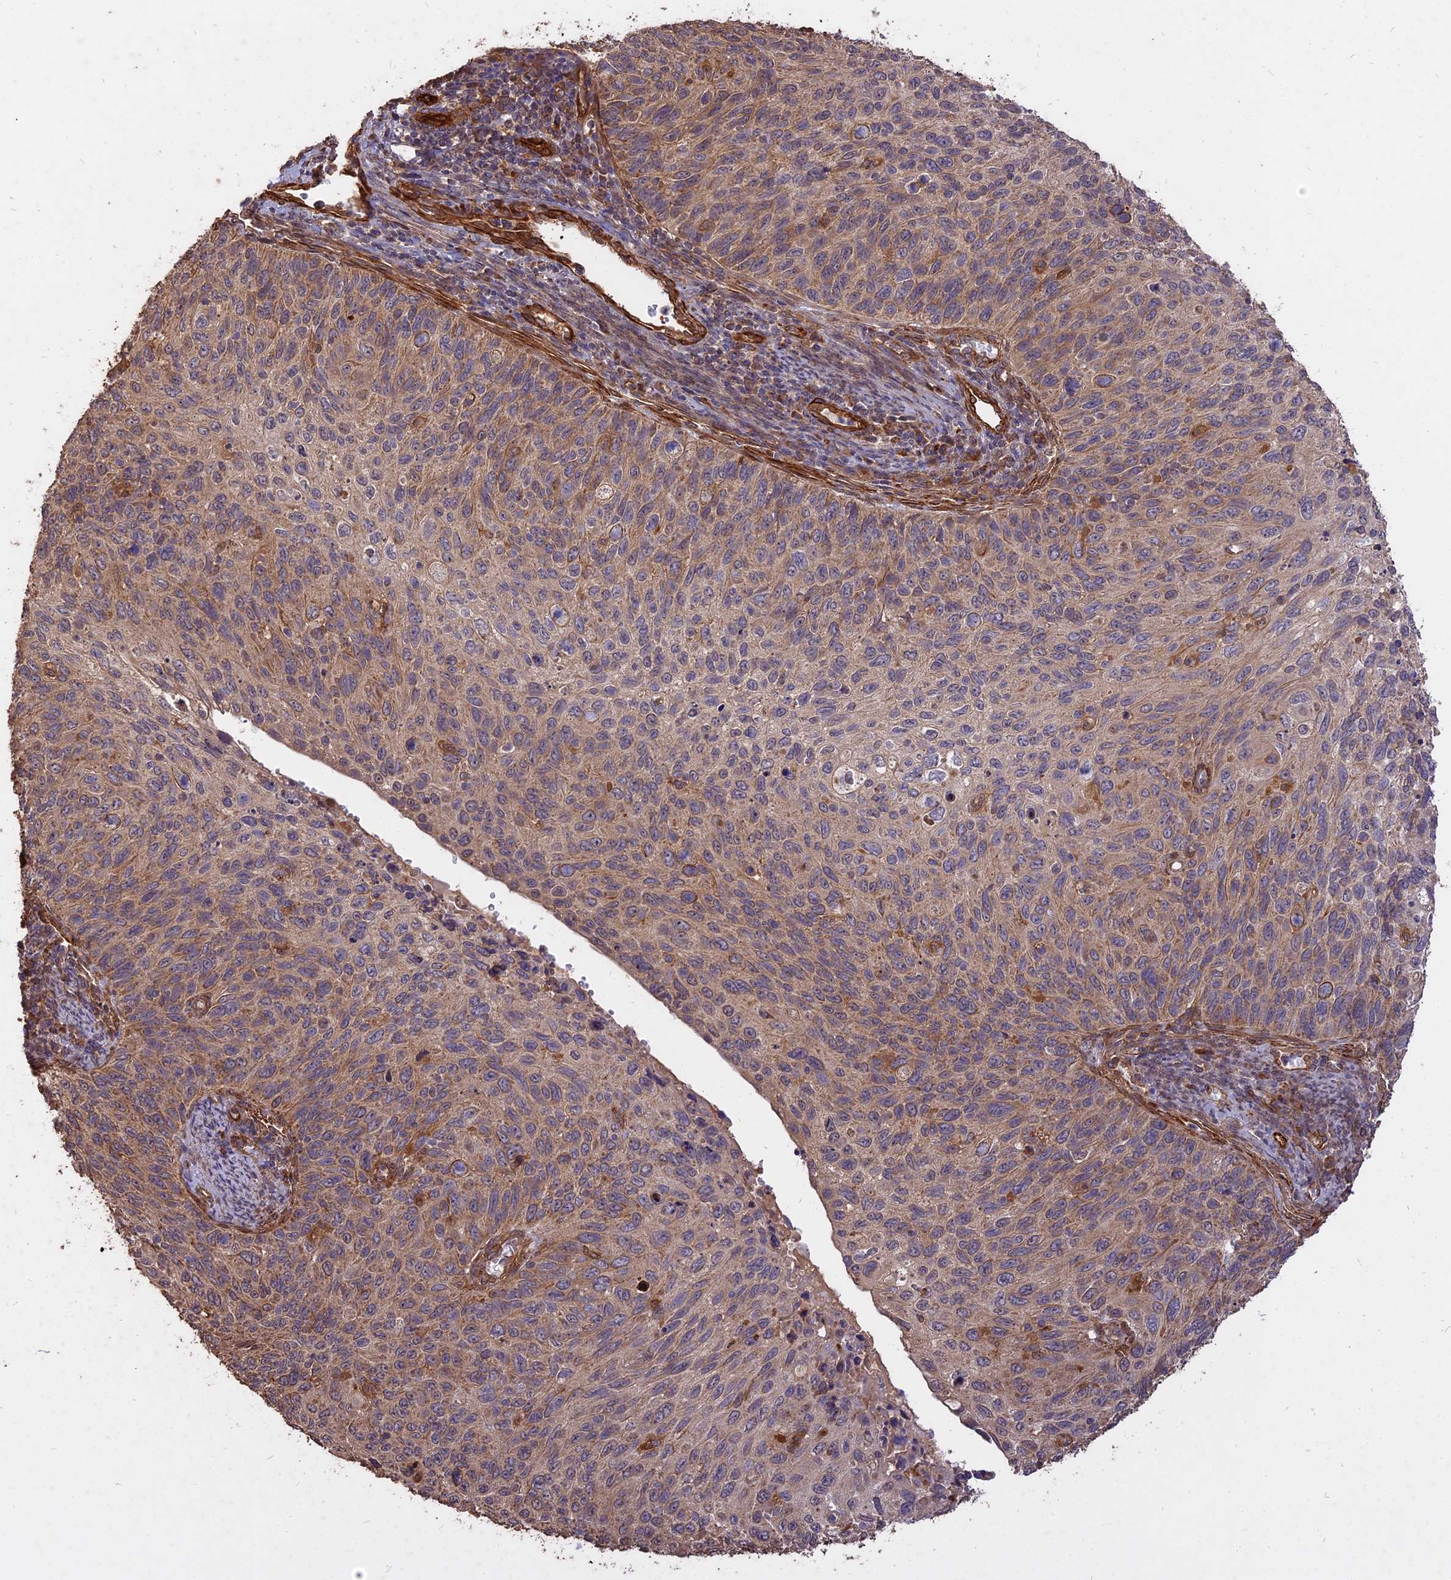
{"staining": {"intensity": "moderate", "quantity": "<25%", "location": "cytoplasmic/membranous"}, "tissue": "cervical cancer", "cell_type": "Tumor cells", "image_type": "cancer", "snomed": [{"axis": "morphology", "description": "Squamous cell carcinoma, NOS"}, {"axis": "topography", "description": "Cervix"}], "caption": "Protein staining by IHC reveals moderate cytoplasmic/membranous expression in approximately <25% of tumor cells in squamous cell carcinoma (cervical).", "gene": "SAC3D1", "patient": {"sex": "female", "age": 70}}